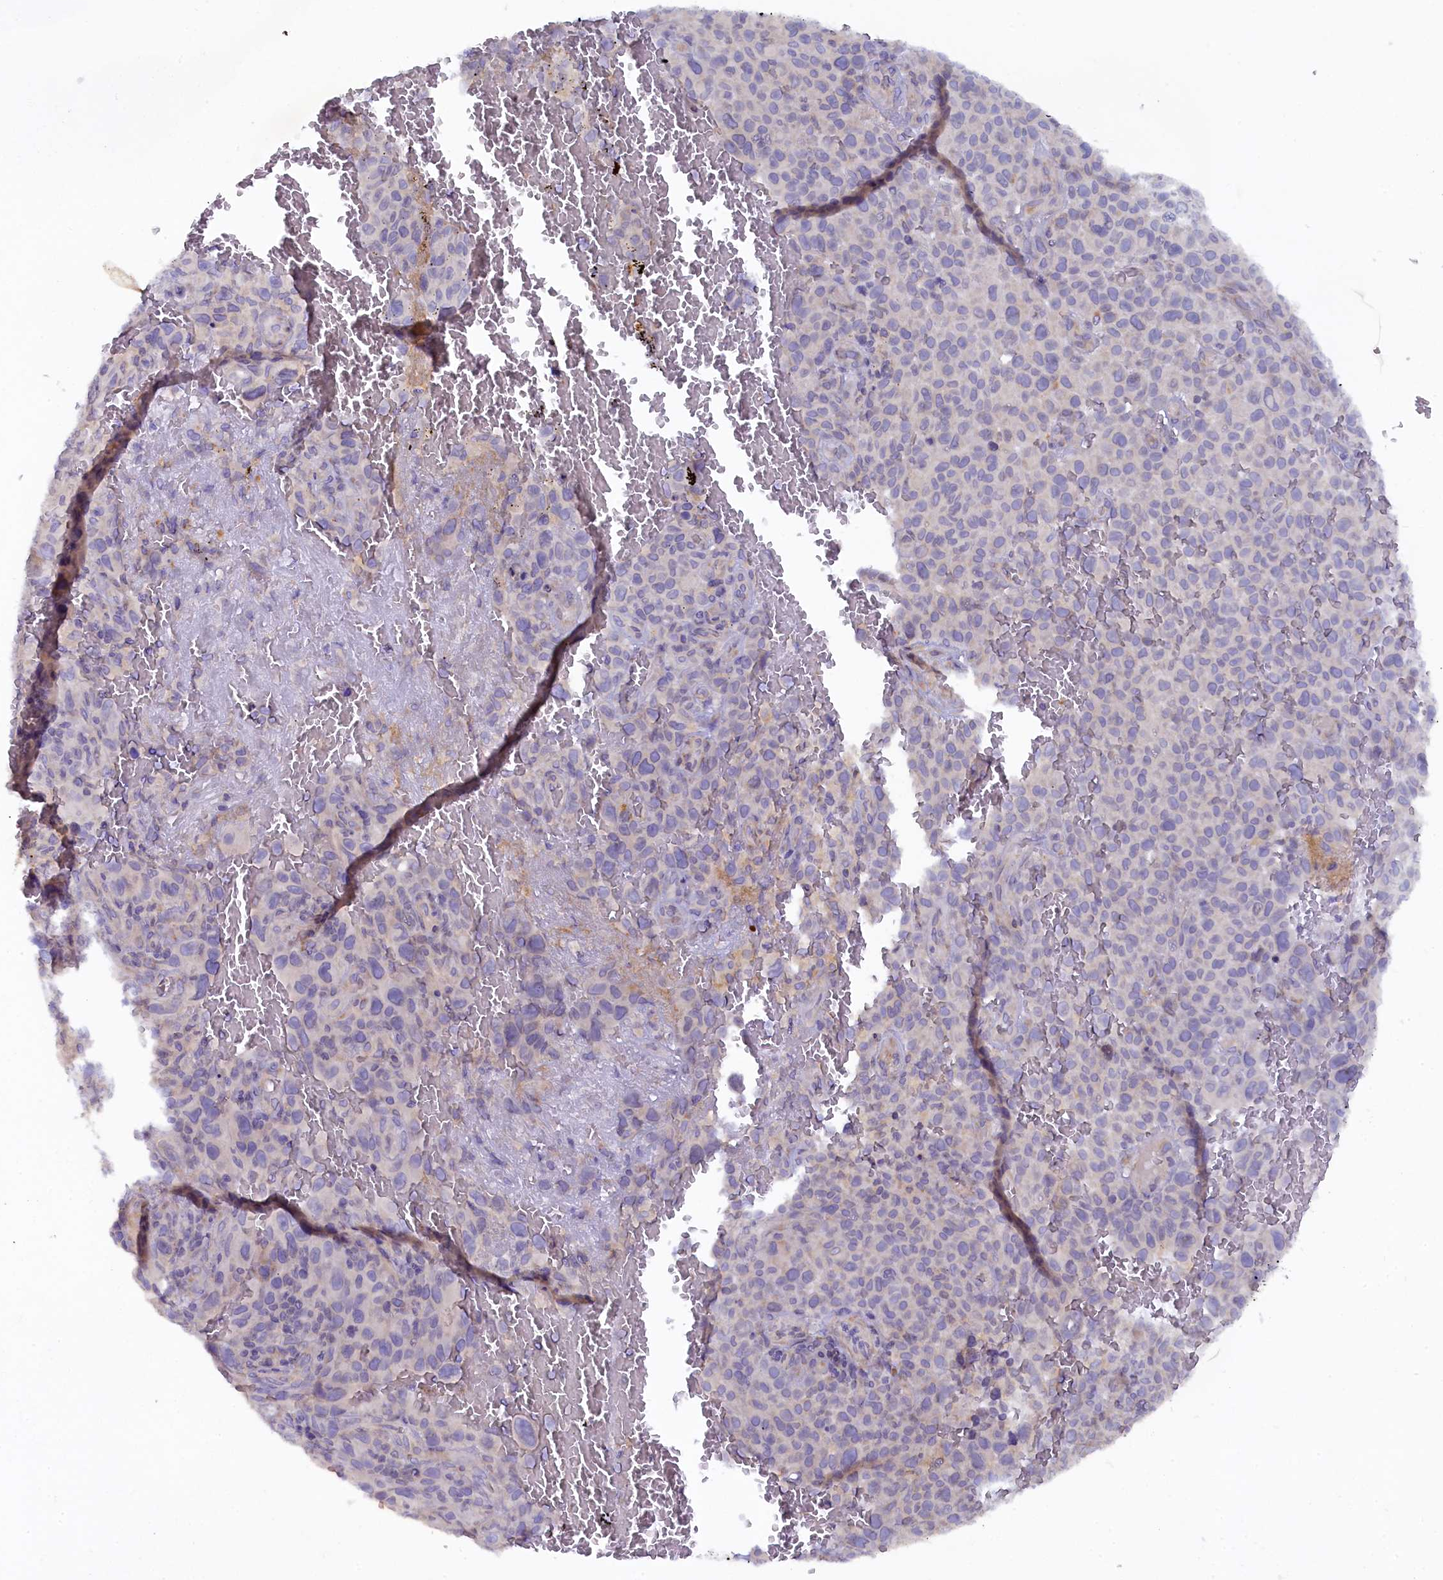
{"staining": {"intensity": "negative", "quantity": "none", "location": "none"}, "tissue": "melanoma", "cell_type": "Tumor cells", "image_type": "cancer", "snomed": [{"axis": "morphology", "description": "Malignant melanoma, NOS"}, {"axis": "topography", "description": "Skin"}], "caption": "Immunohistochemical staining of human melanoma demonstrates no significant expression in tumor cells.", "gene": "POGLUT3", "patient": {"sex": "female", "age": 82}}